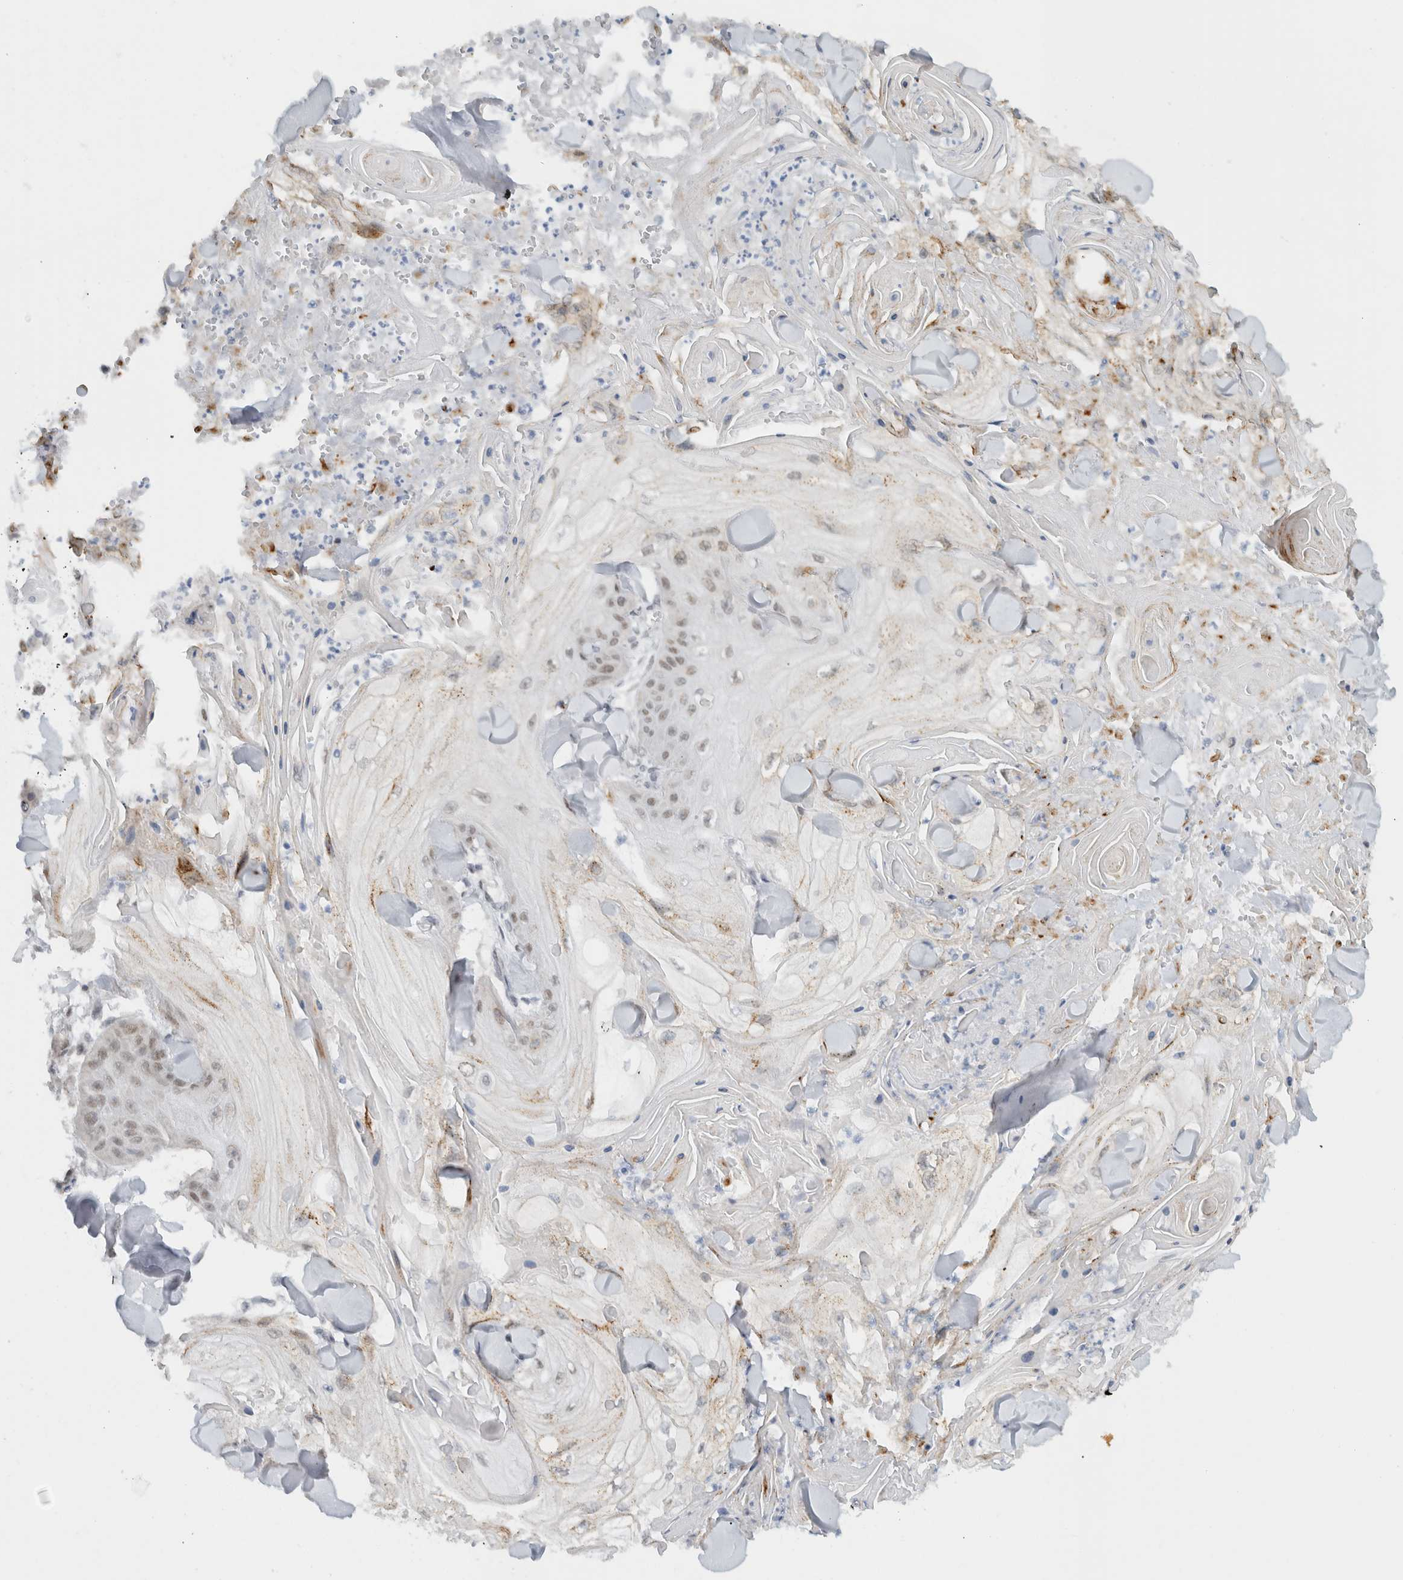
{"staining": {"intensity": "weak", "quantity": ">75%", "location": "nuclear"}, "tissue": "skin cancer", "cell_type": "Tumor cells", "image_type": "cancer", "snomed": [{"axis": "morphology", "description": "Squamous cell carcinoma, NOS"}, {"axis": "topography", "description": "Skin"}], "caption": "A photomicrograph of squamous cell carcinoma (skin) stained for a protein demonstrates weak nuclear brown staining in tumor cells.", "gene": "HNRNPR", "patient": {"sex": "male", "age": 74}}